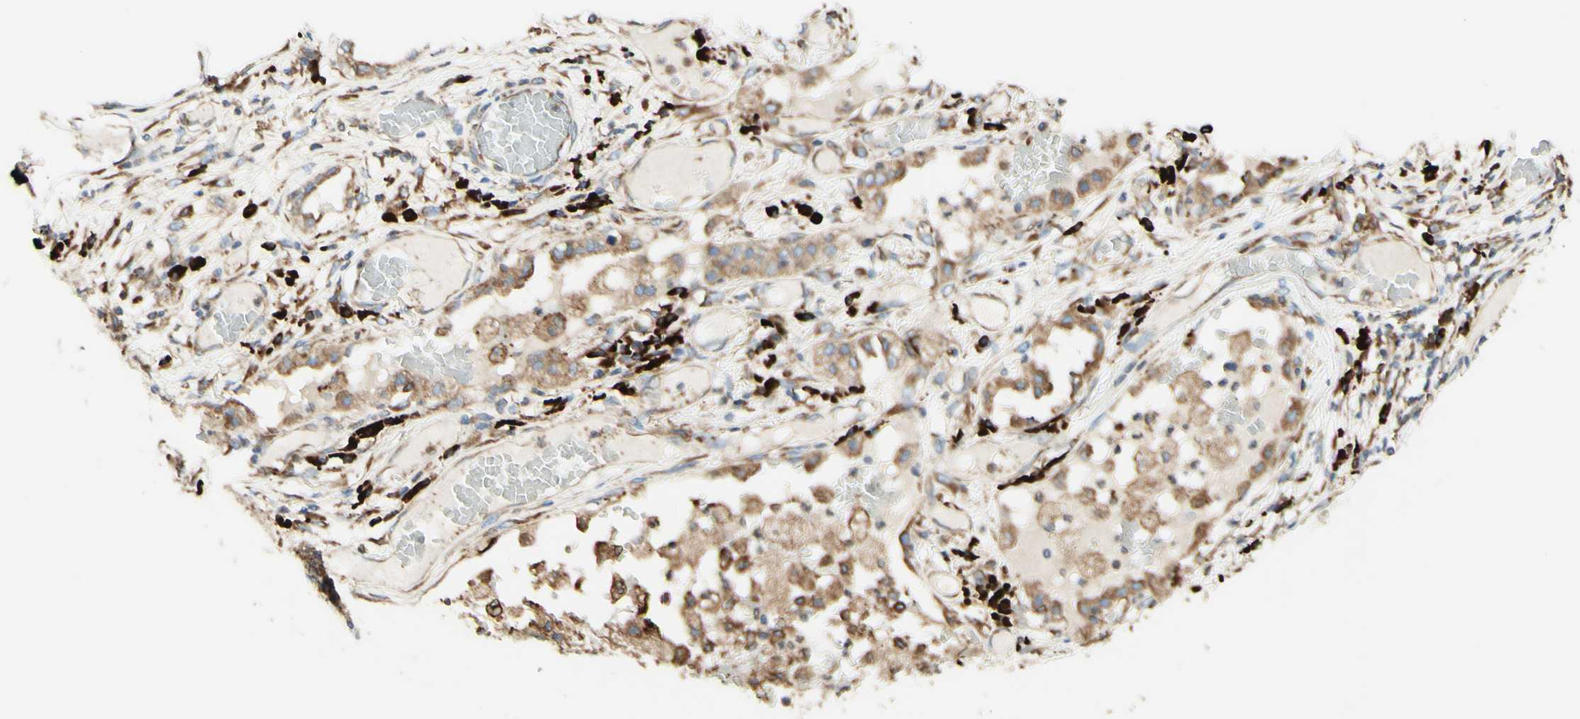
{"staining": {"intensity": "moderate", "quantity": ">75%", "location": "cytoplasmic/membranous"}, "tissue": "lung cancer", "cell_type": "Tumor cells", "image_type": "cancer", "snomed": [{"axis": "morphology", "description": "Squamous cell carcinoma, NOS"}, {"axis": "topography", "description": "Lung"}], "caption": "Immunohistochemical staining of human lung squamous cell carcinoma demonstrates medium levels of moderate cytoplasmic/membranous protein expression in approximately >75% of tumor cells.", "gene": "DNAJB11", "patient": {"sex": "male", "age": 71}}